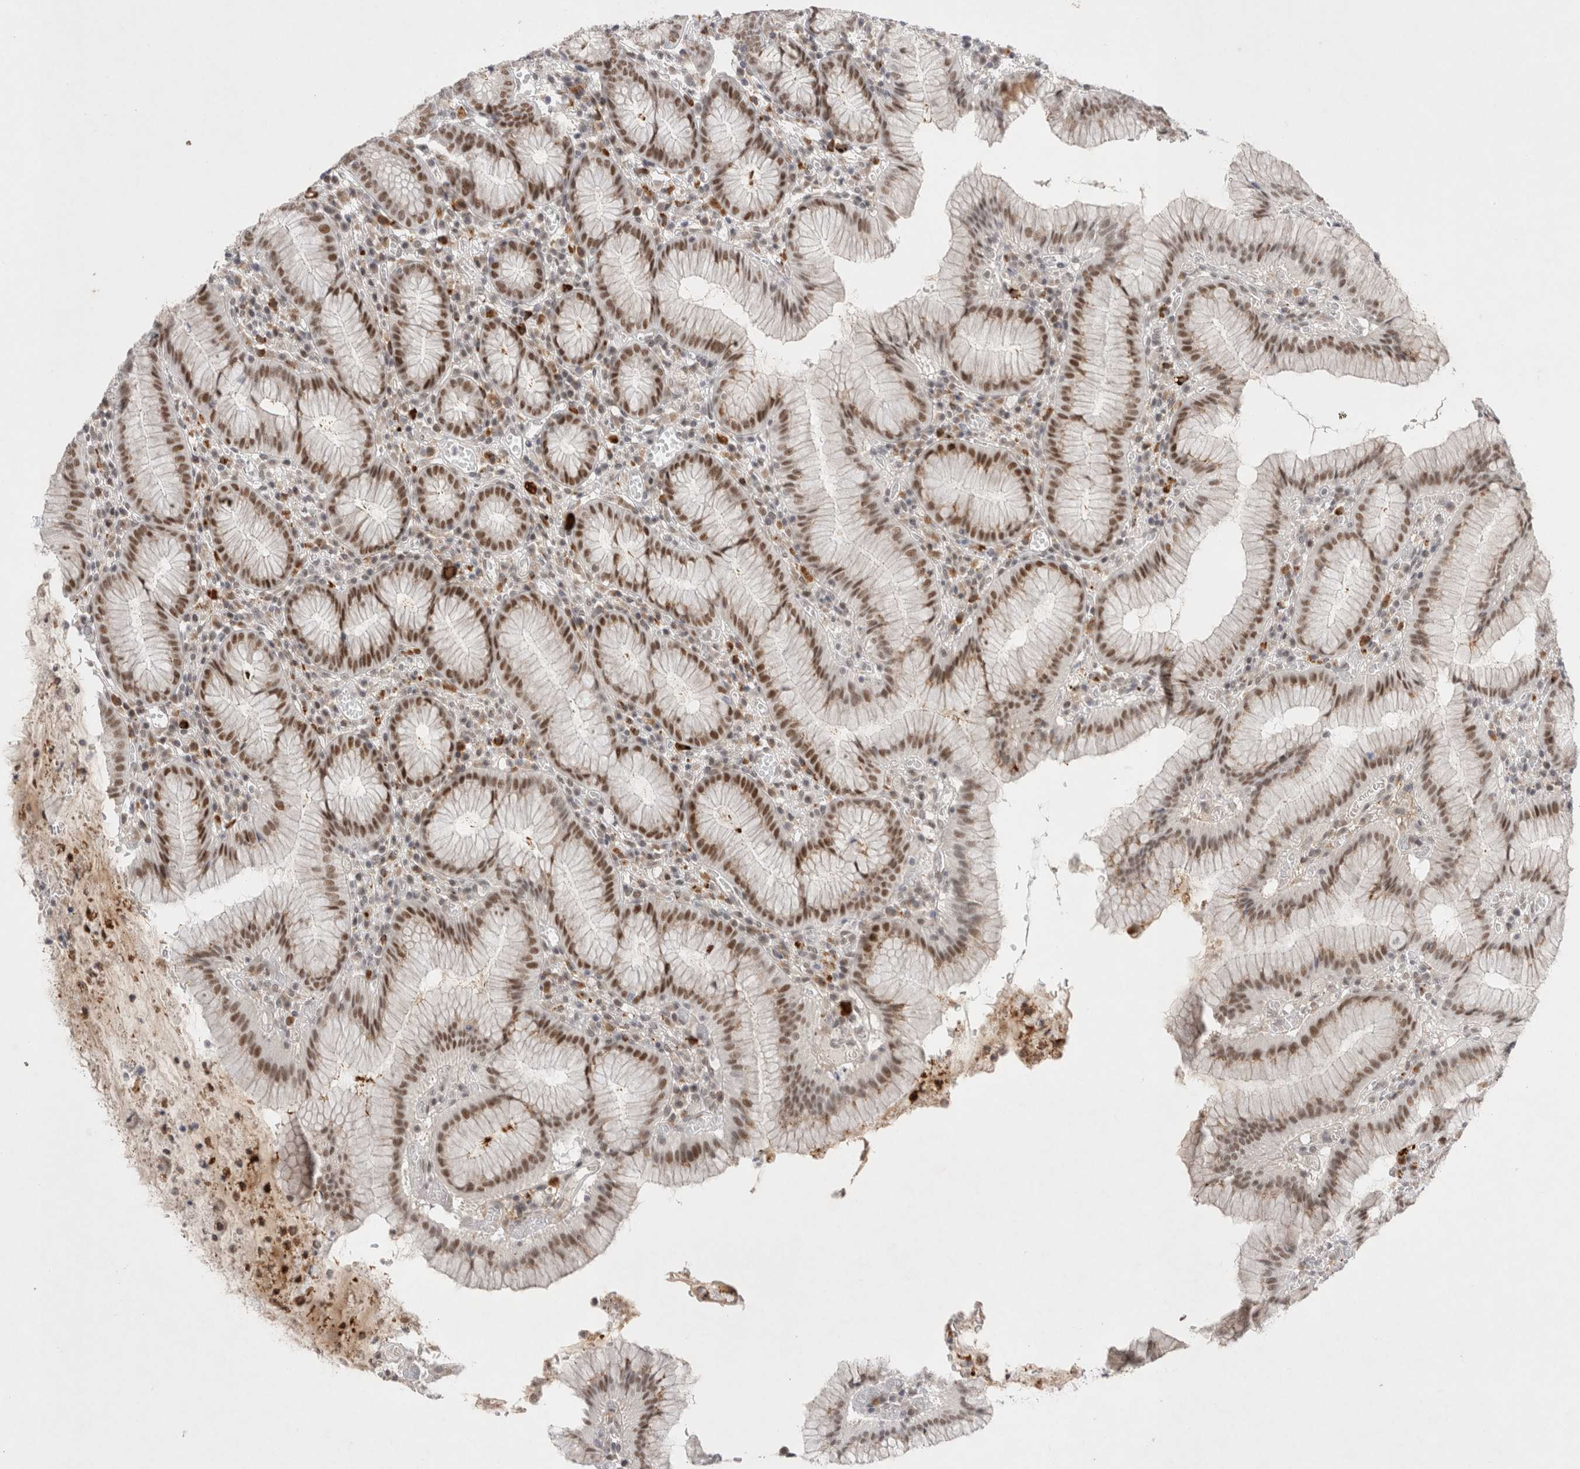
{"staining": {"intensity": "moderate", "quantity": ">75%", "location": "nuclear"}, "tissue": "stomach", "cell_type": "Glandular cells", "image_type": "normal", "snomed": [{"axis": "morphology", "description": "Normal tissue, NOS"}, {"axis": "topography", "description": "Stomach"}], "caption": "Immunohistochemistry (IHC) (DAB (3,3'-diaminobenzidine)) staining of benign stomach exhibits moderate nuclear protein staining in approximately >75% of glandular cells. (brown staining indicates protein expression, while blue staining denotes nuclei).", "gene": "RECQL4", "patient": {"sex": "male", "age": 55}}